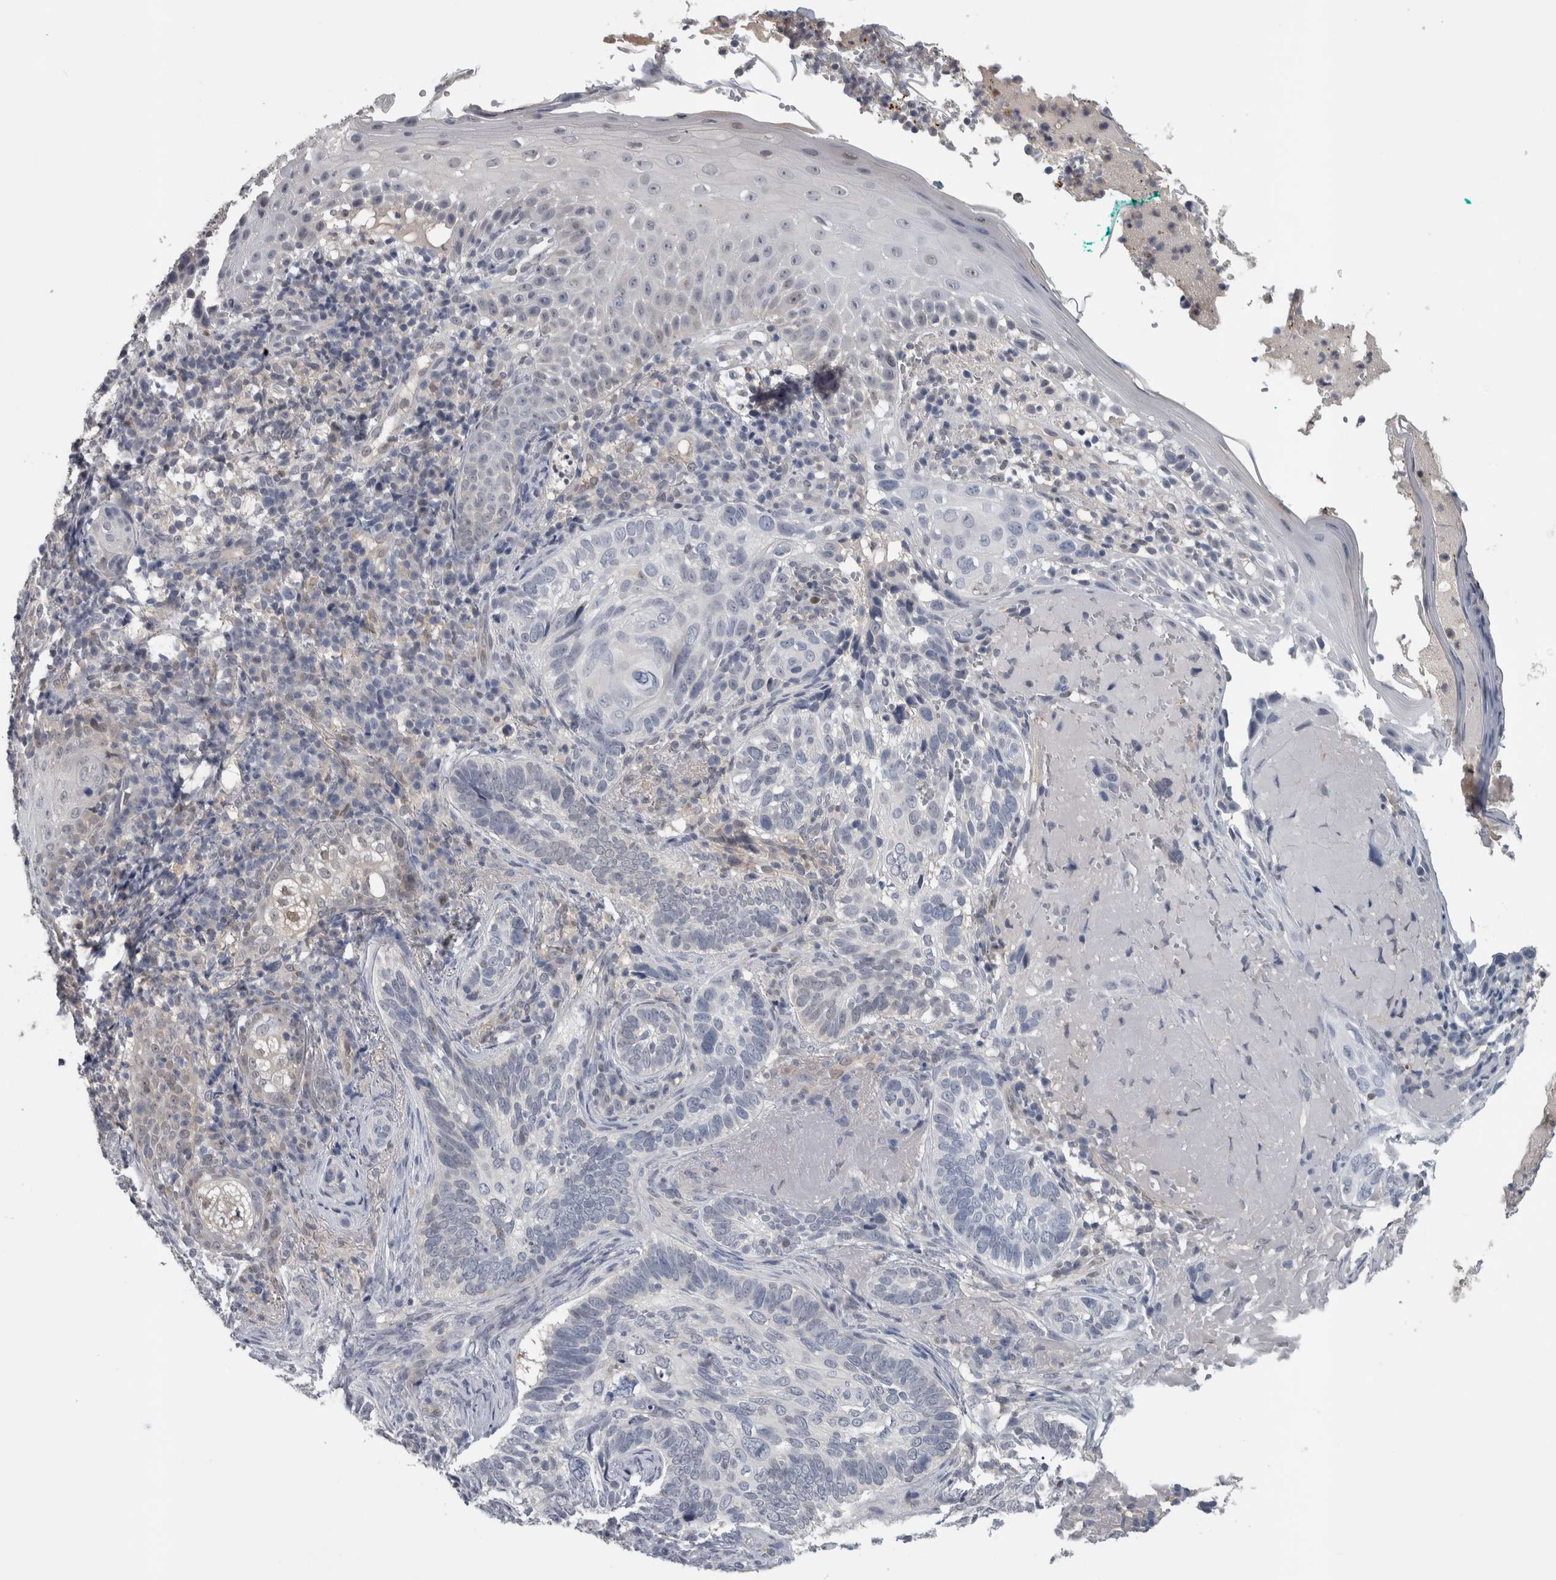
{"staining": {"intensity": "negative", "quantity": "none", "location": "none"}, "tissue": "skin cancer", "cell_type": "Tumor cells", "image_type": "cancer", "snomed": [{"axis": "morphology", "description": "Basal cell carcinoma"}, {"axis": "topography", "description": "Skin"}], "caption": "Tumor cells are negative for brown protein staining in basal cell carcinoma (skin).", "gene": "NAPRT", "patient": {"sex": "female", "age": 89}}